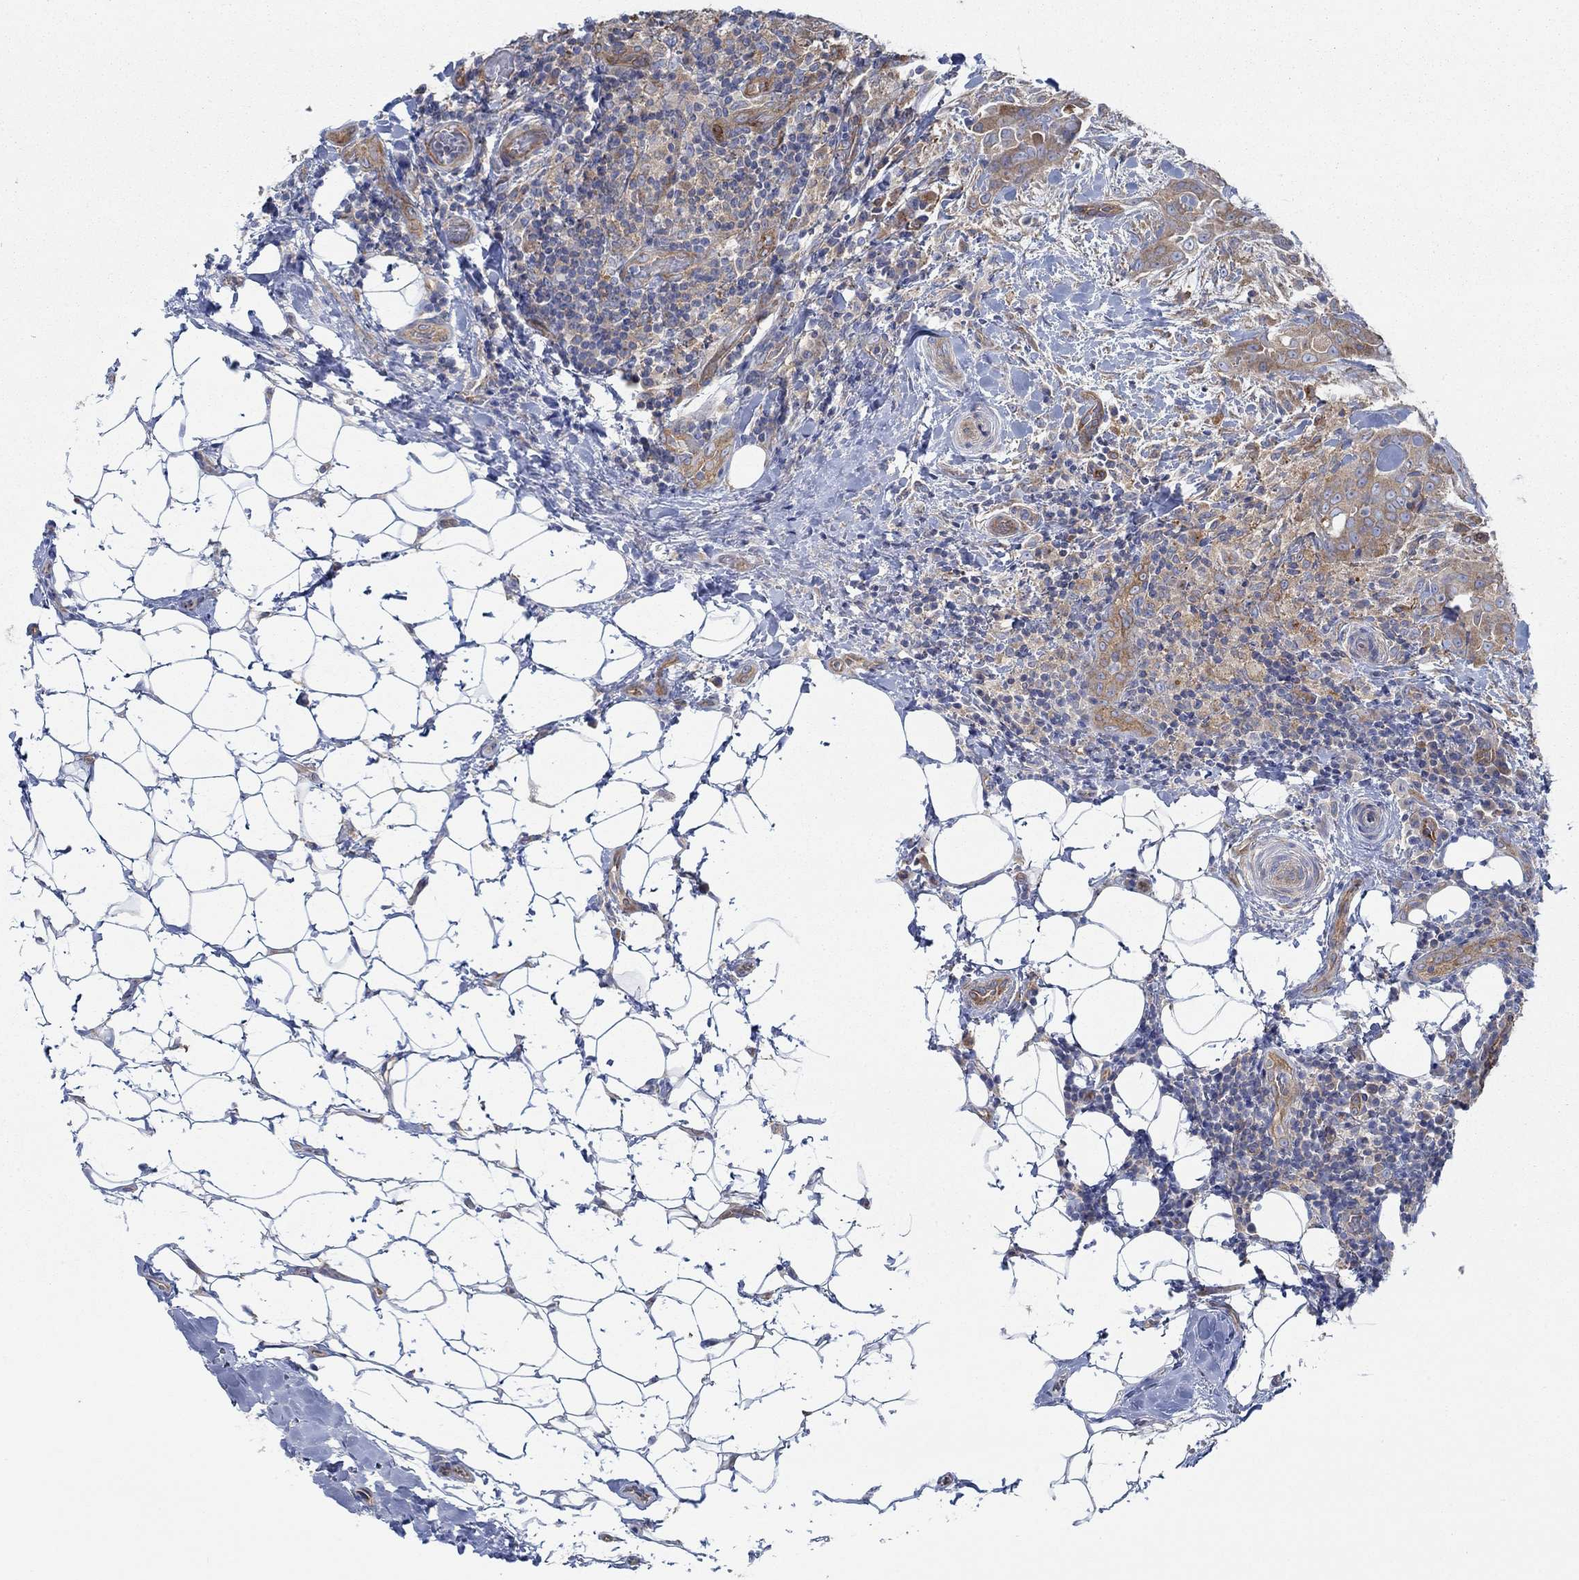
{"staining": {"intensity": "strong", "quantity": ">75%", "location": "cytoplasmic/membranous"}, "tissue": "thyroid cancer", "cell_type": "Tumor cells", "image_type": "cancer", "snomed": [{"axis": "morphology", "description": "Papillary adenocarcinoma, NOS"}, {"axis": "topography", "description": "Thyroid gland"}], "caption": "Immunohistochemical staining of human papillary adenocarcinoma (thyroid) reveals strong cytoplasmic/membranous protein positivity in approximately >75% of tumor cells.", "gene": "SPAG9", "patient": {"sex": "male", "age": 61}}